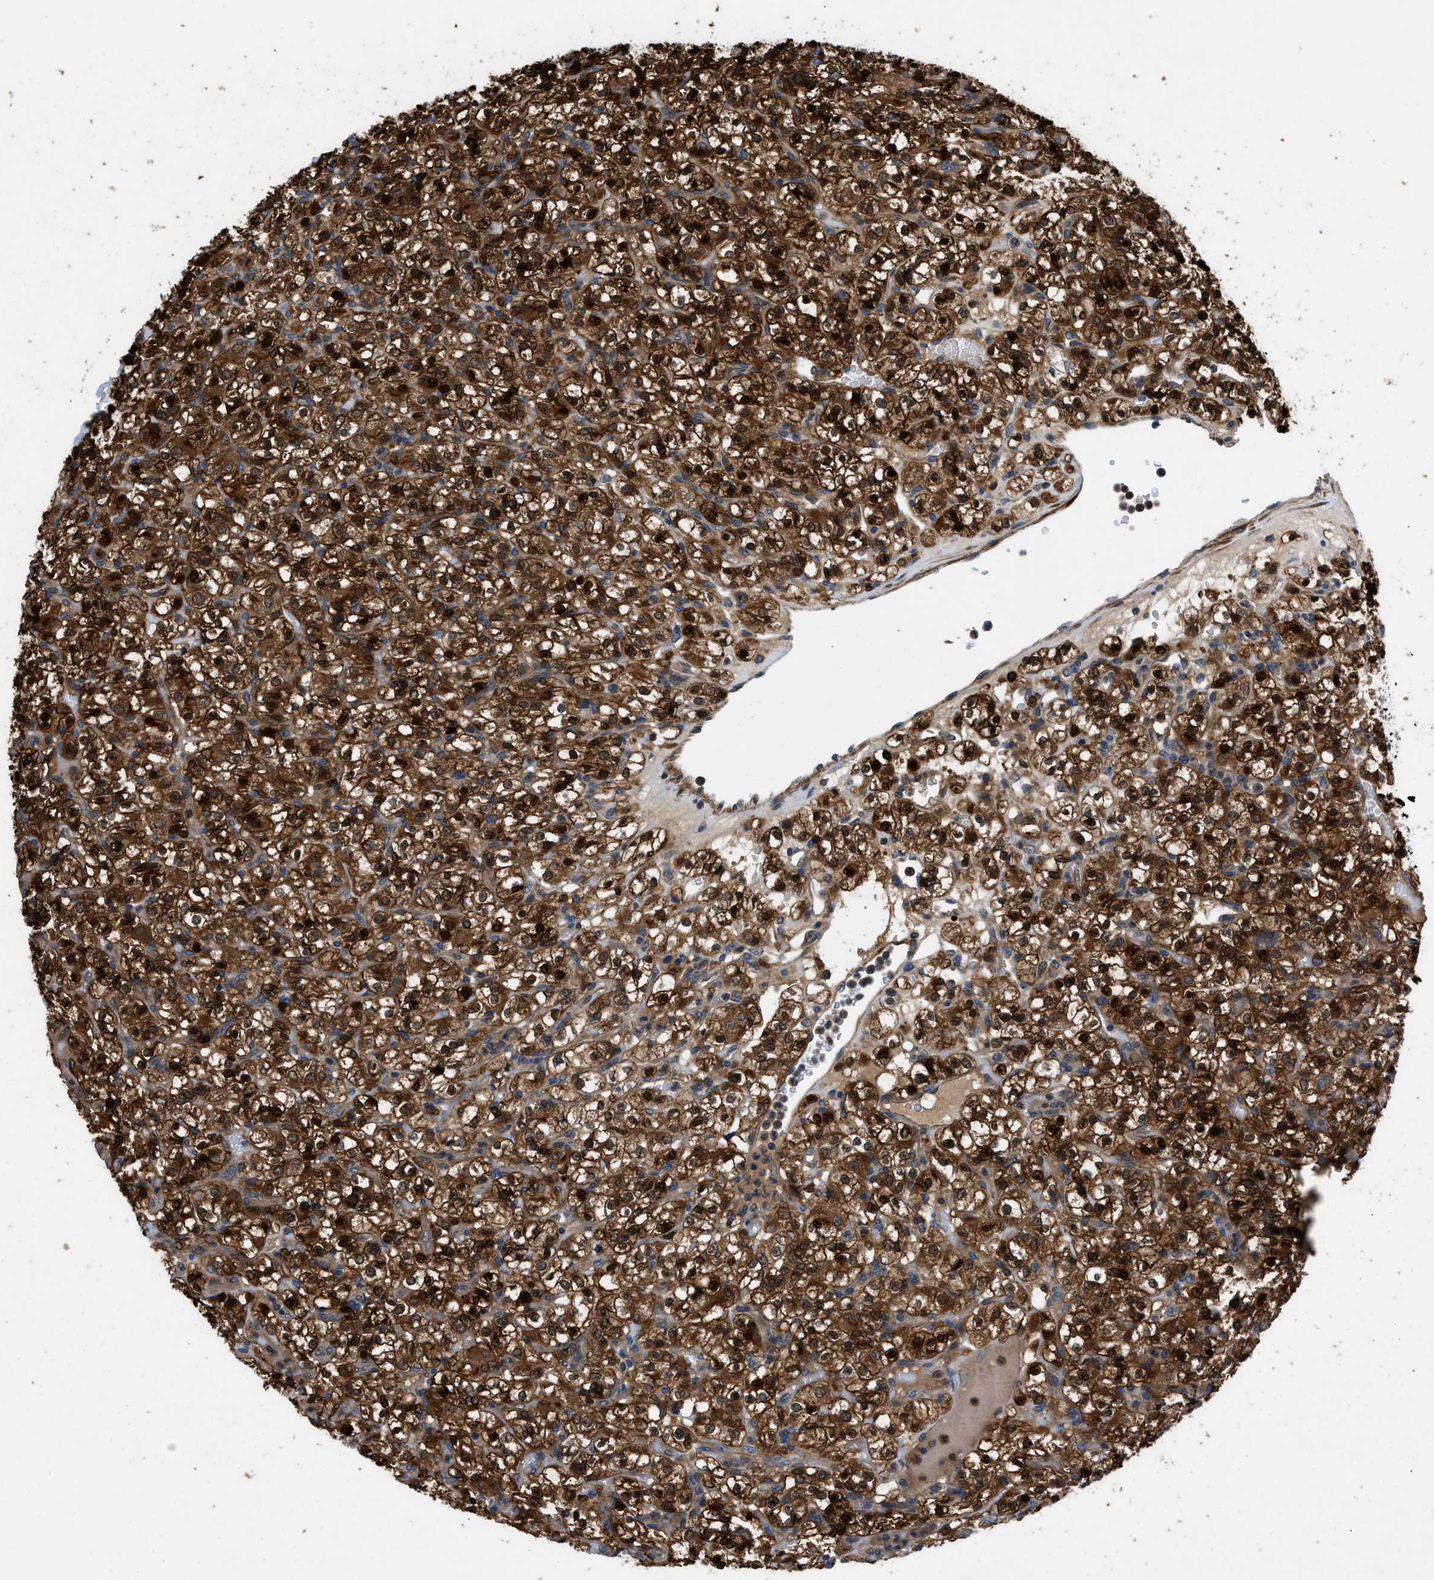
{"staining": {"intensity": "strong", "quantity": ">75%", "location": "cytoplasmic/membranous,nuclear"}, "tissue": "renal cancer", "cell_type": "Tumor cells", "image_type": "cancer", "snomed": [{"axis": "morphology", "description": "Normal tissue, NOS"}, {"axis": "morphology", "description": "Adenocarcinoma, NOS"}, {"axis": "topography", "description": "Kidney"}], "caption": "Tumor cells display strong cytoplasmic/membranous and nuclear expression in approximately >75% of cells in adenocarcinoma (renal). (DAB (3,3'-diaminobenzidine) = brown stain, brightfield microscopy at high magnification).", "gene": "GPR31", "patient": {"sex": "female", "age": 72}}